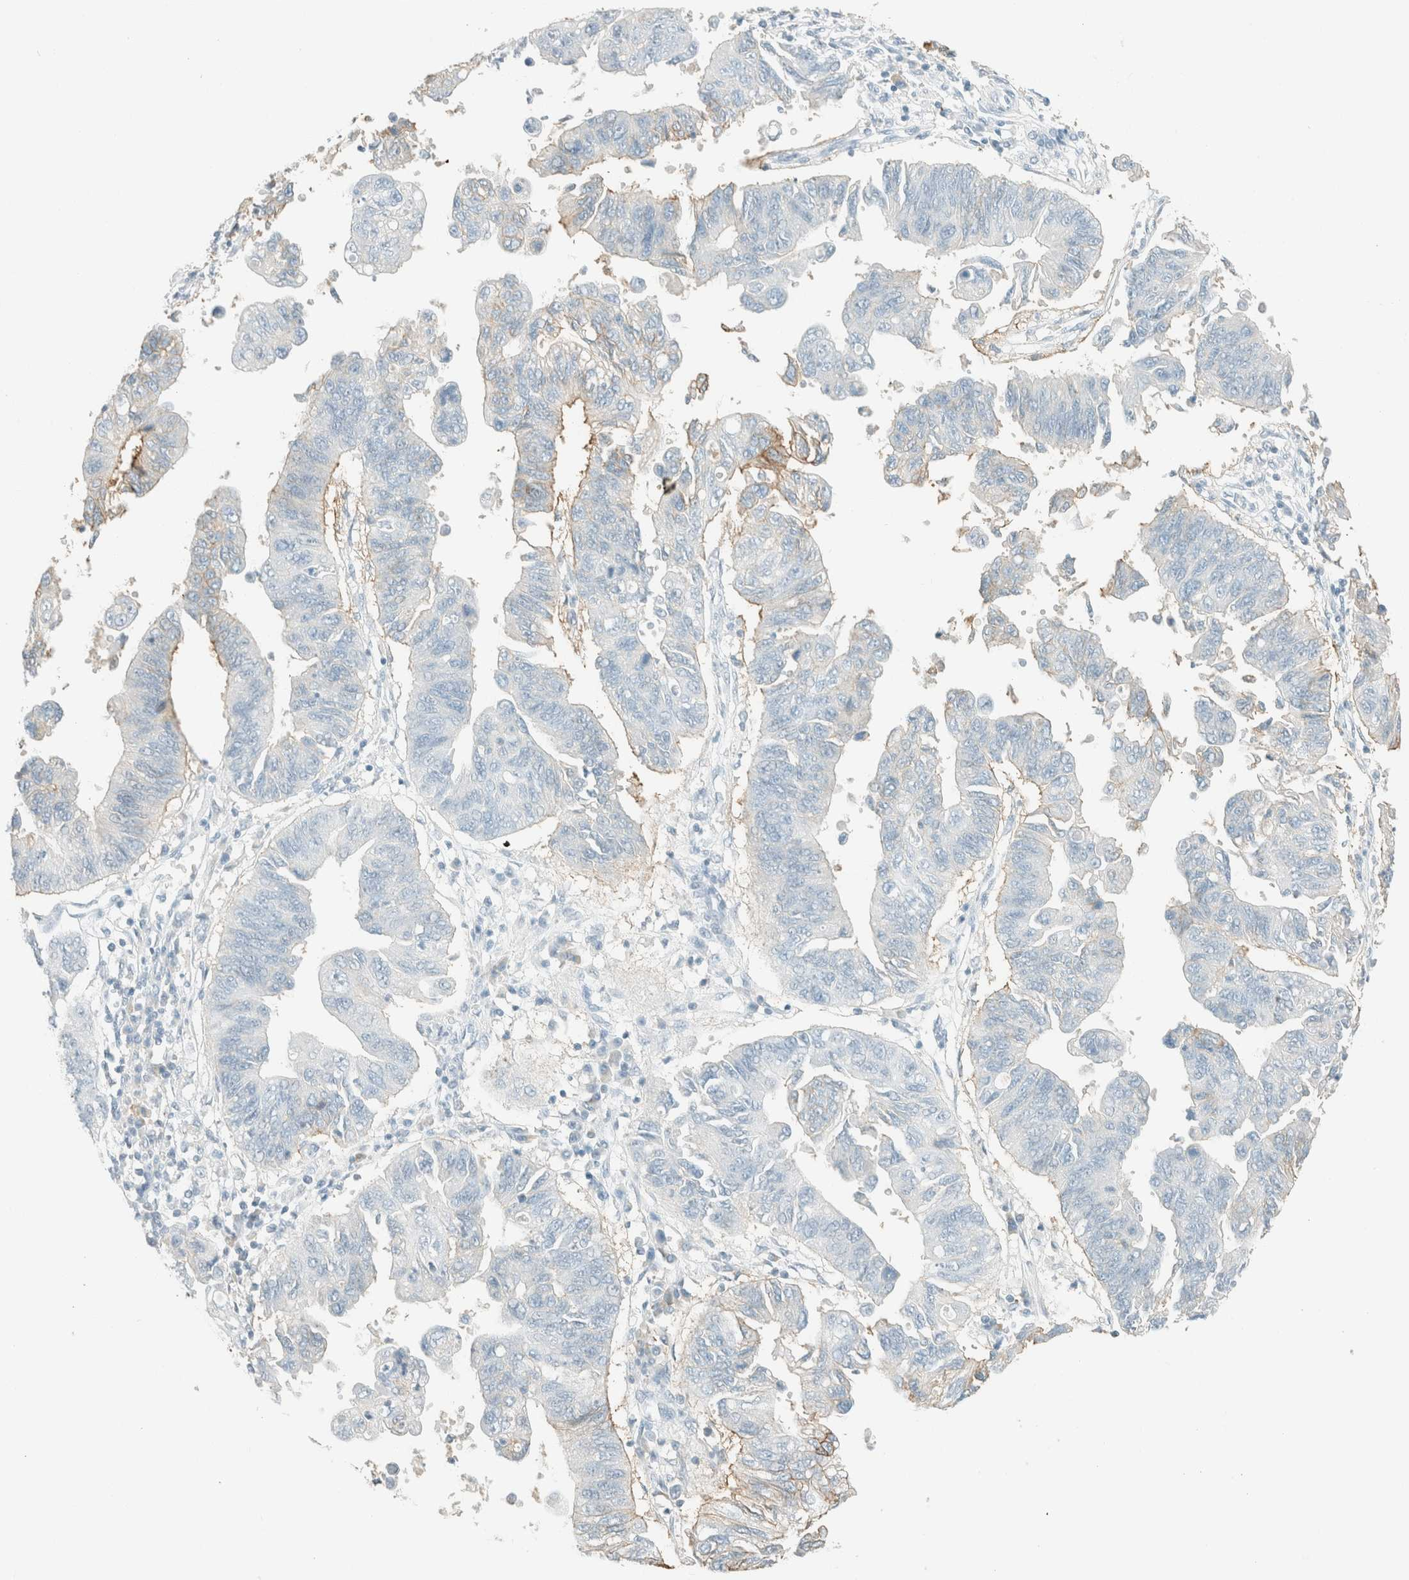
{"staining": {"intensity": "moderate", "quantity": "<25%", "location": "cytoplasmic/membranous"}, "tissue": "stomach cancer", "cell_type": "Tumor cells", "image_type": "cancer", "snomed": [{"axis": "morphology", "description": "Adenocarcinoma, NOS"}, {"axis": "topography", "description": "Stomach"}], "caption": "Brown immunohistochemical staining in human adenocarcinoma (stomach) displays moderate cytoplasmic/membranous positivity in approximately <25% of tumor cells.", "gene": "GPA33", "patient": {"sex": "male", "age": 59}}